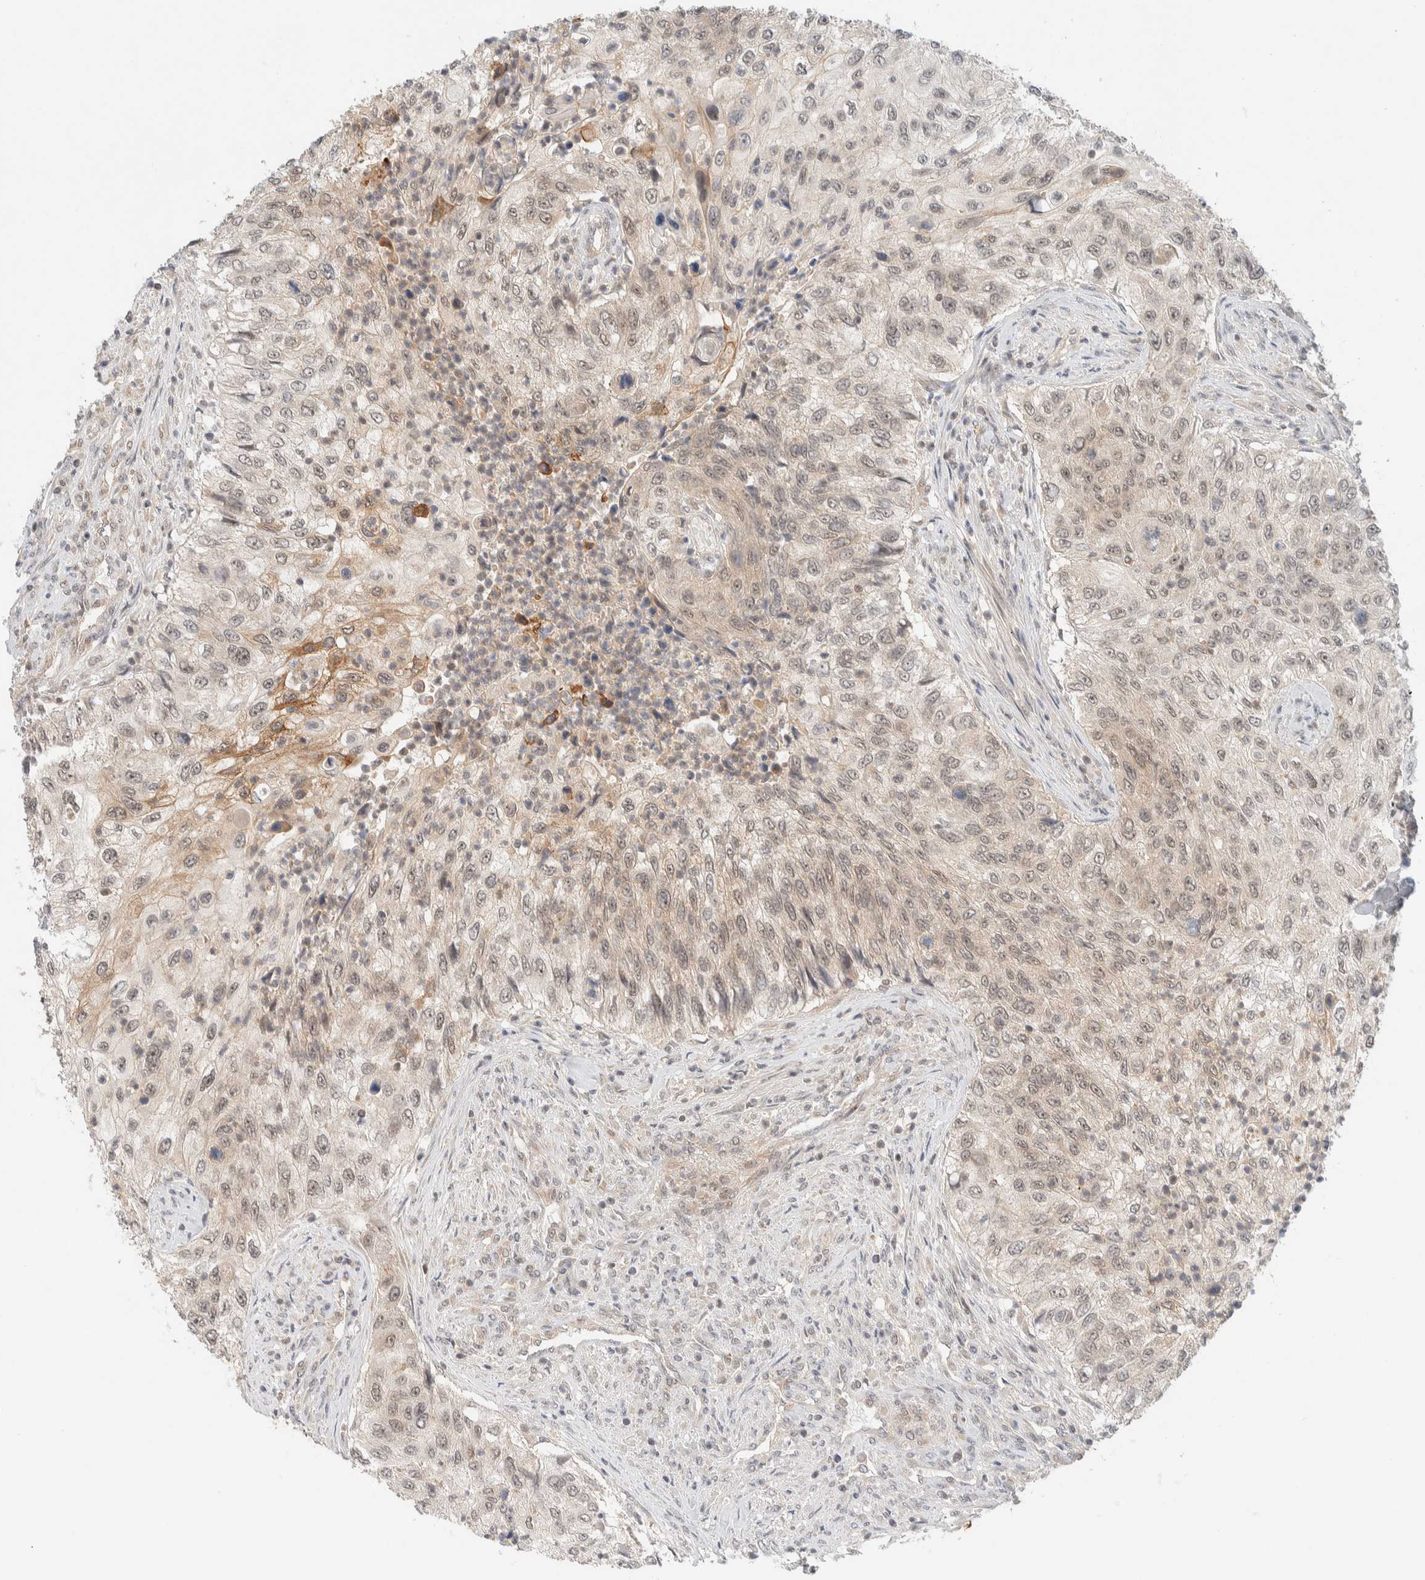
{"staining": {"intensity": "weak", "quantity": ">75%", "location": "cytoplasmic/membranous"}, "tissue": "urothelial cancer", "cell_type": "Tumor cells", "image_type": "cancer", "snomed": [{"axis": "morphology", "description": "Urothelial carcinoma, High grade"}, {"axis": "topography", "description": "Urinary bladder"}], "caption": "Immunohistochemical staining of urothelial cancer demonstrates weak cytoplasmic/membranous protein staining in about >75% of tumor cells.", "gene": "C8orf76", "patient": {"sex": "female", "age": 60}}